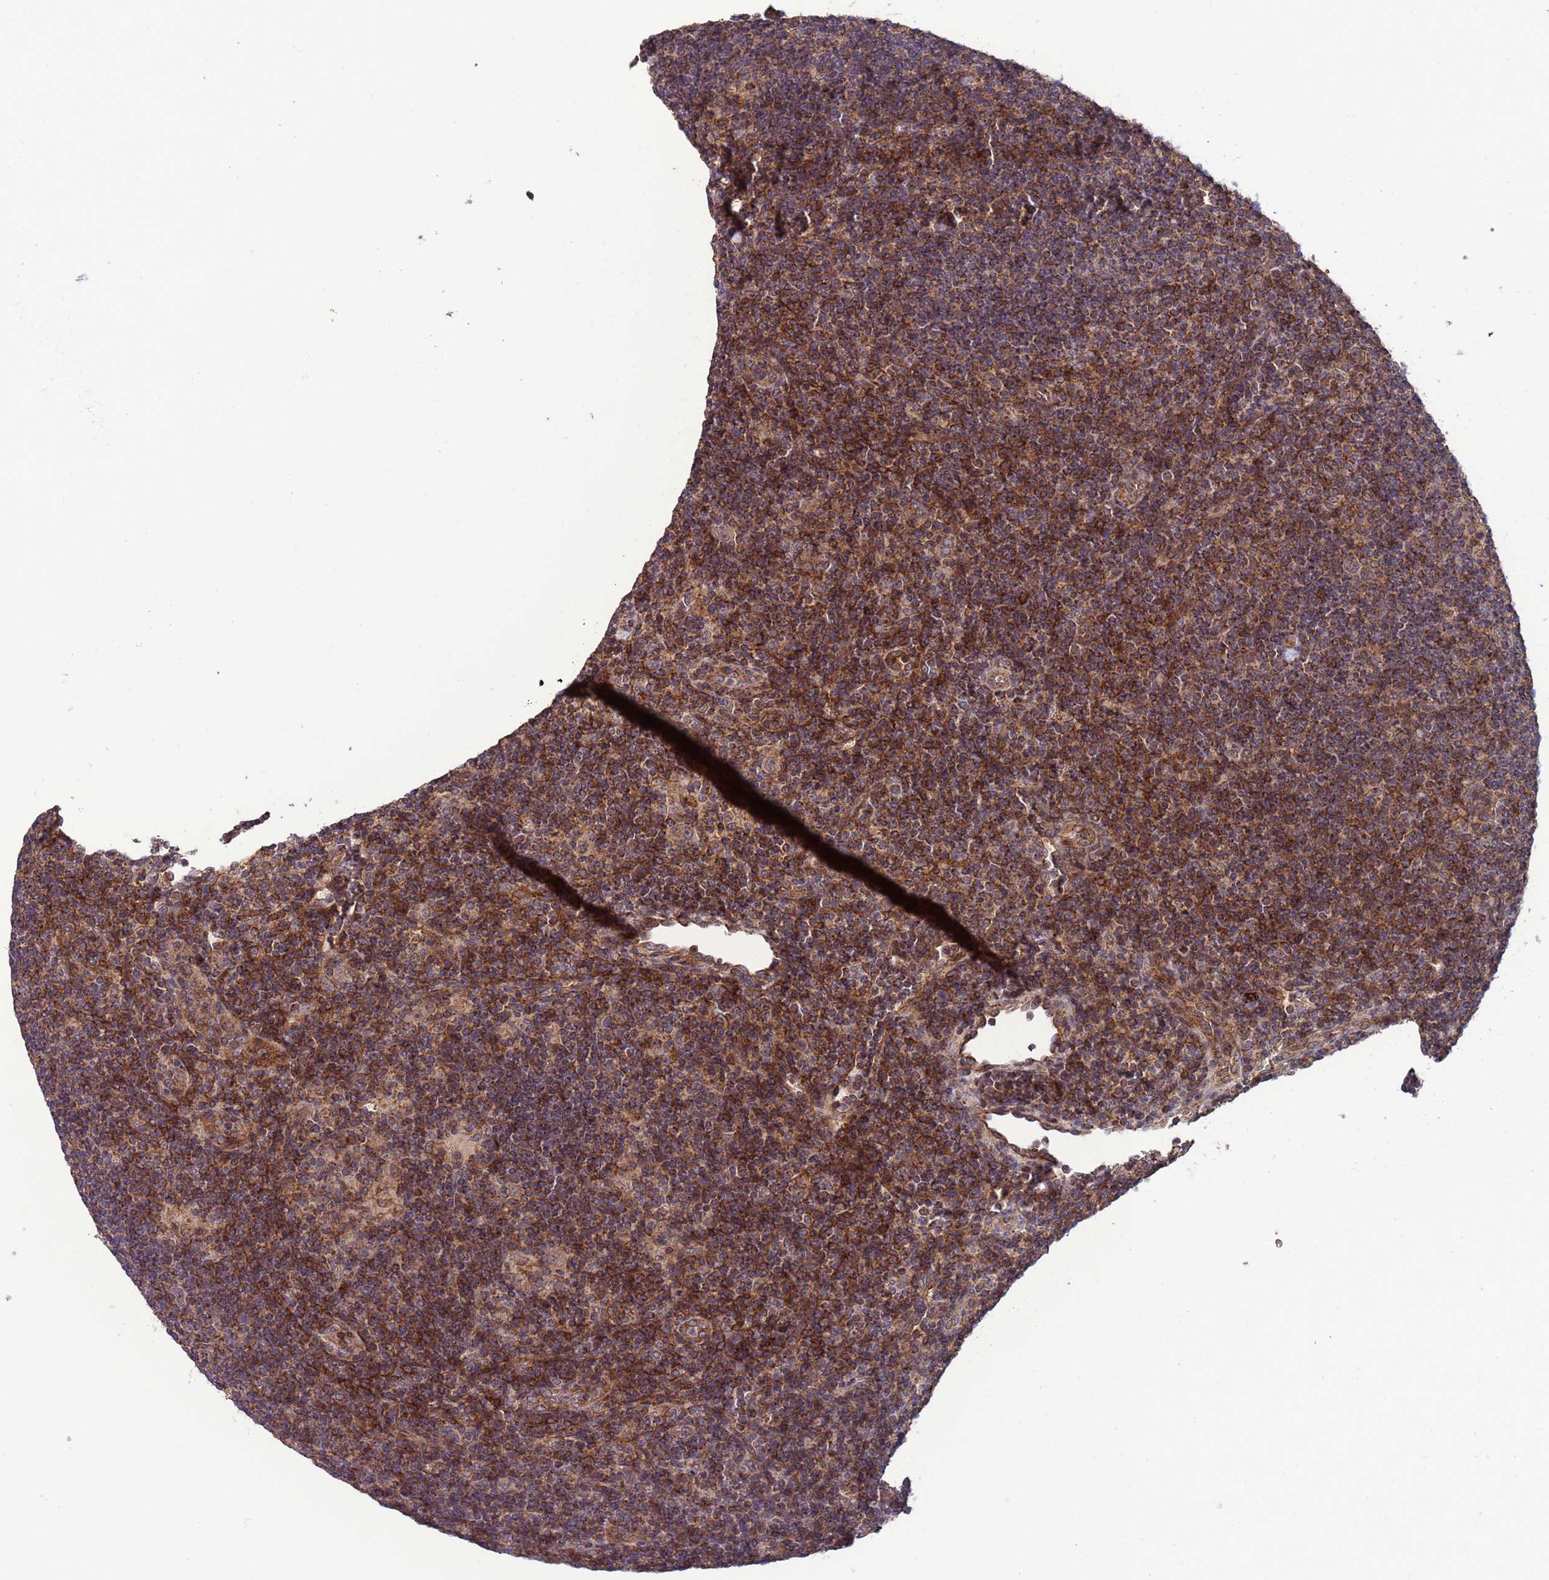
{"staining": {"intensity": "moderate", "quantity": ">75%", "location": "cytoplasmic/membranous"}, "tissue": "lymphoma", "cell_type": "Tumor cells", "image_type": "cancer", "snomed": [{"axis": "morphology", "description": "Hodgkin's disease, NOS"}, {"axis": "topography", "description": "Lymph node"}], "caption": "Tumor cells demonstrate moderate cytoplasmic/membranous positivity in approximately >75% of cells in Hodgkin's disease. (IHC, brightfield microscopy, high magnification).", "gene": "ACAD8", "patient": {"sex": "female", "age": 57}}